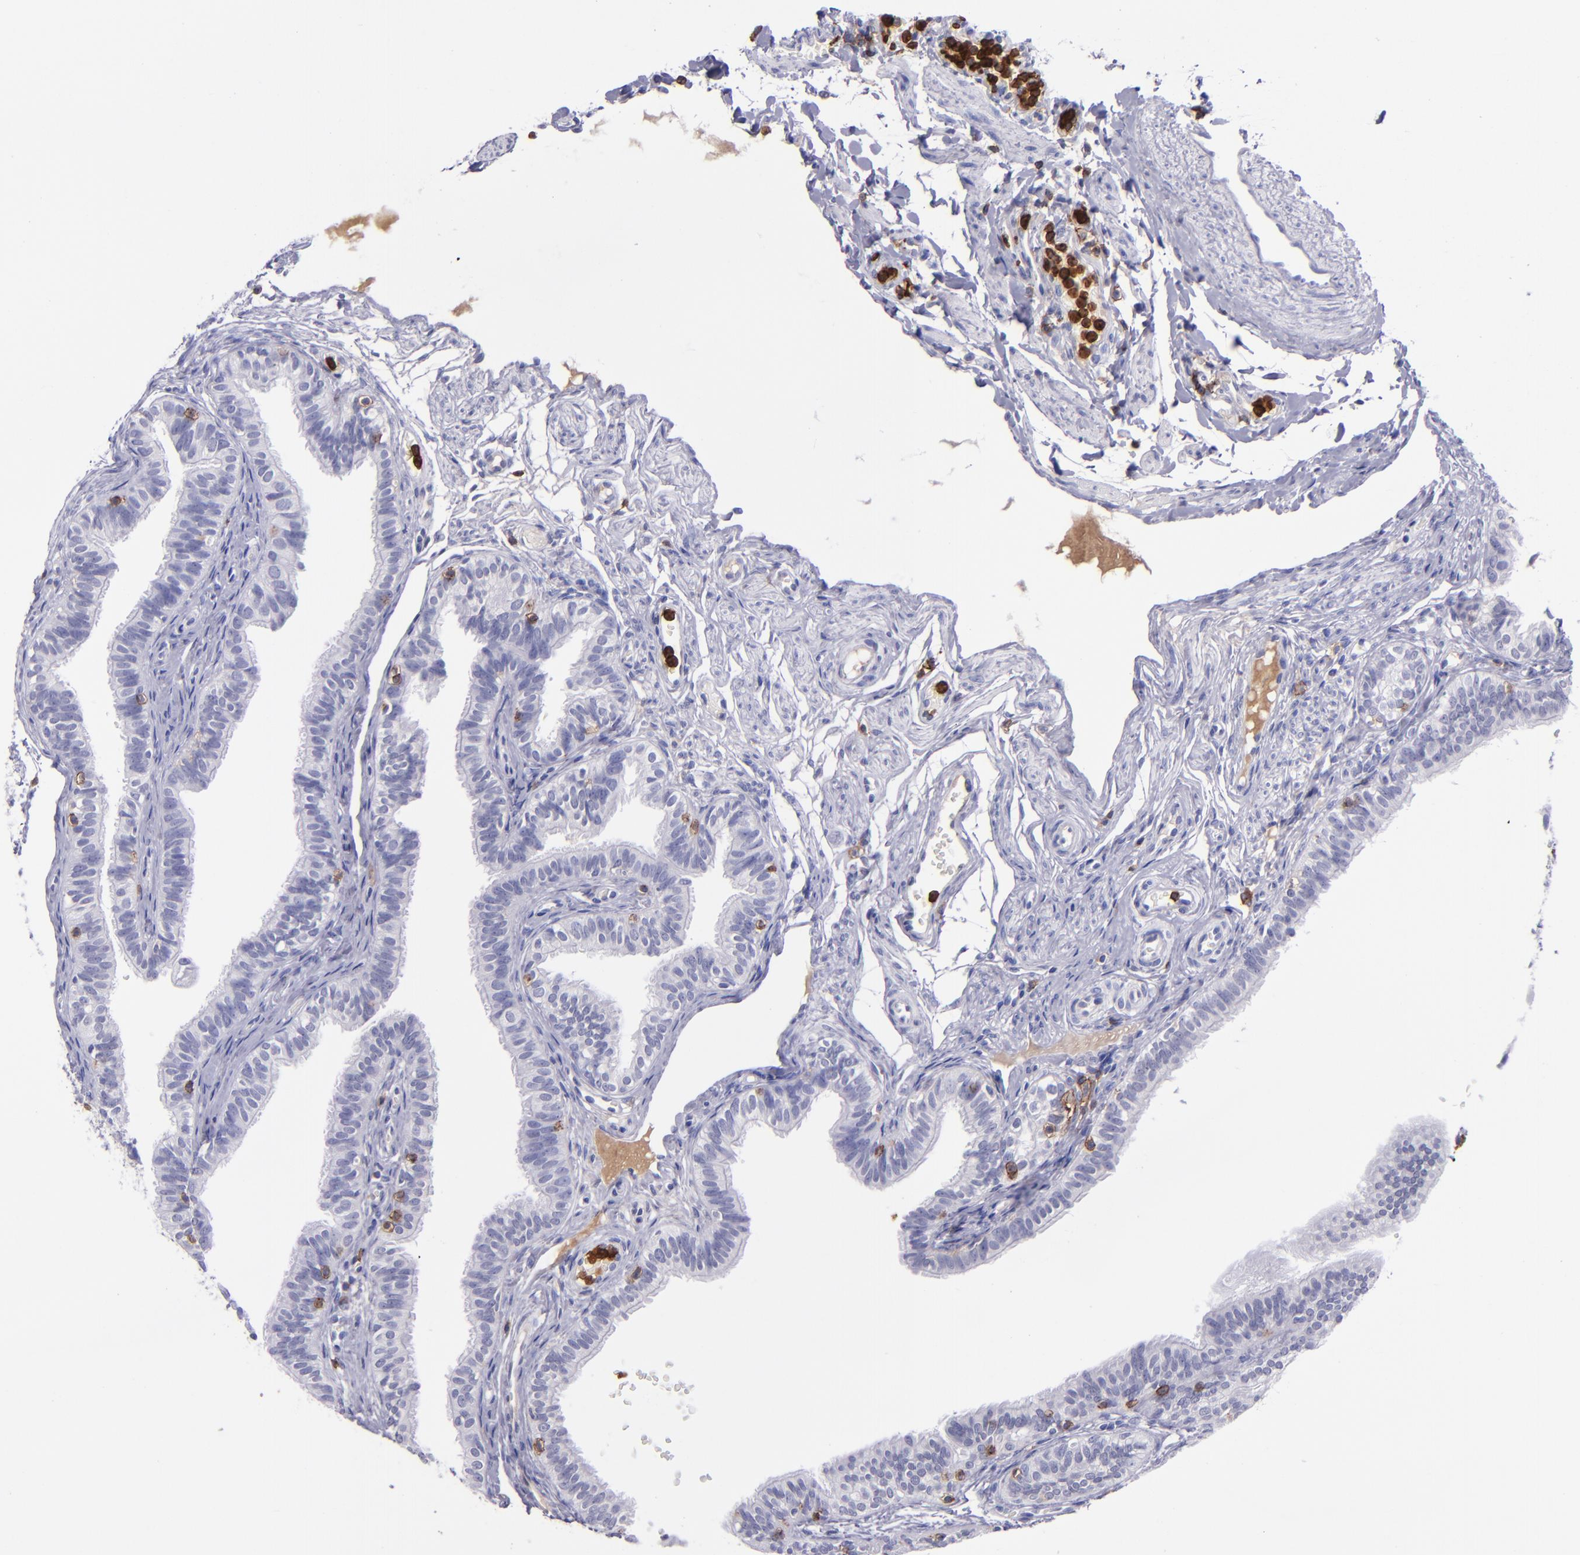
{"staining": {"intensity": "negative", "quantity": "none", "location": "none"}, "tissue": "fallopian tube", "cell_type": "Glandular cells", "image_type": "normal", "snomed": [{"axis": "morphology", "description": "Normal tissue, NOS"}, {"axis": "morphology", "description": "Dermoid, NOS"}, {"axis": "topography", "description": "Fallopian tube"}], "caption": "High magnification brightfield microscopy of benign fallopian tube stained with DAB (3,3'-diaminobenzidine) (brown) and counterstained with hematoxylin (blue): glandular cells show no significant staining.", "gene": "ICAM3", "patient": {"sex": "female", "age": 33}}